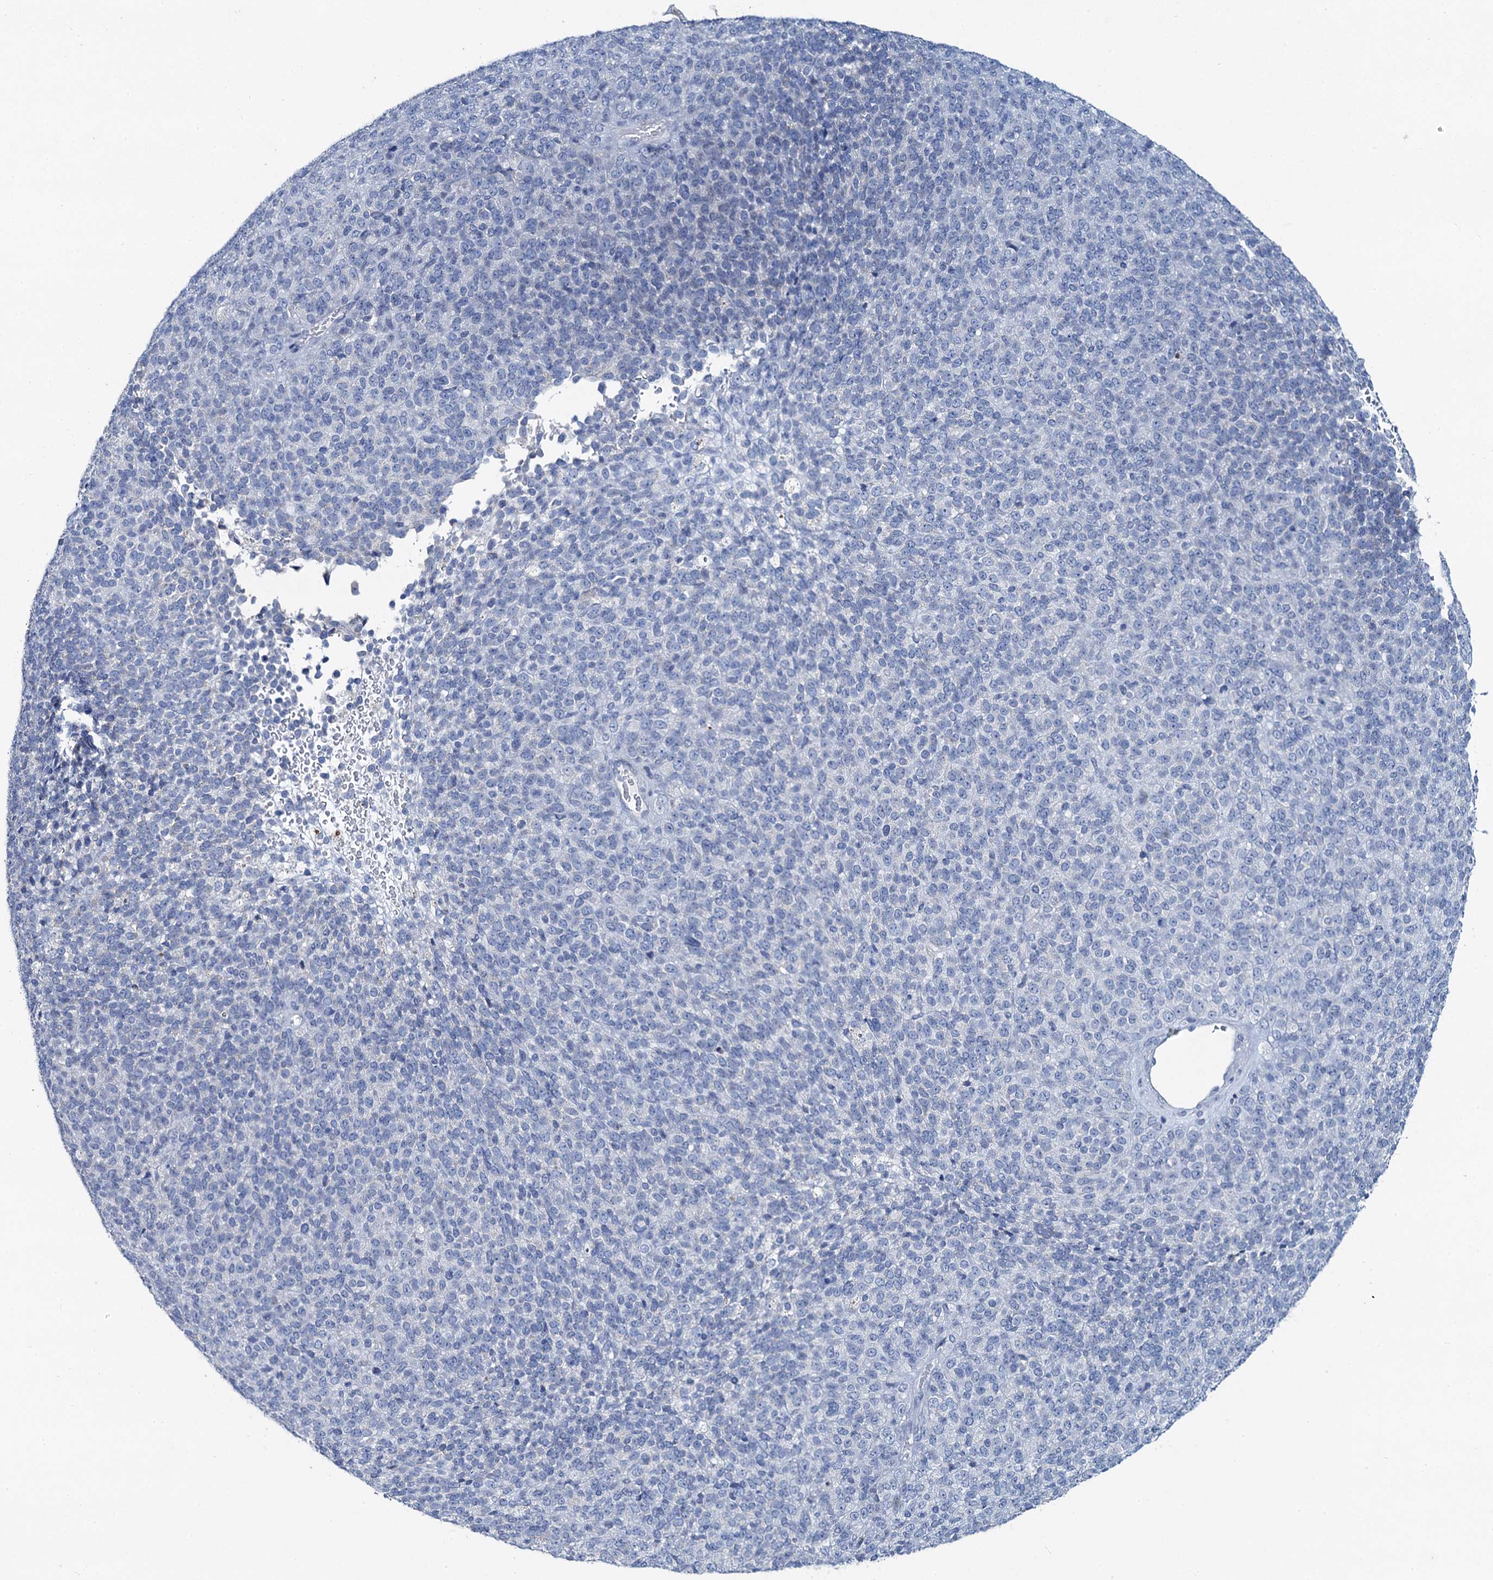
{"staining": {"intensity": "negative", "quantity": "none", "location": "none"}, "tissue": "melanoma", "cell_type": "Tumor cells", "image_type": "cancer", "snomed": [{"axis": "morphology", "description": "Malignant melanoma, Metastatic site"}, {"axis": "topography", "description": "Brain"}], "caption": "Immunohistochemical staining of human melanoma exhibits no significant staining in tumor cells.", "gene": "TOX3", "patient": {"sex": "female", "age": 56}}